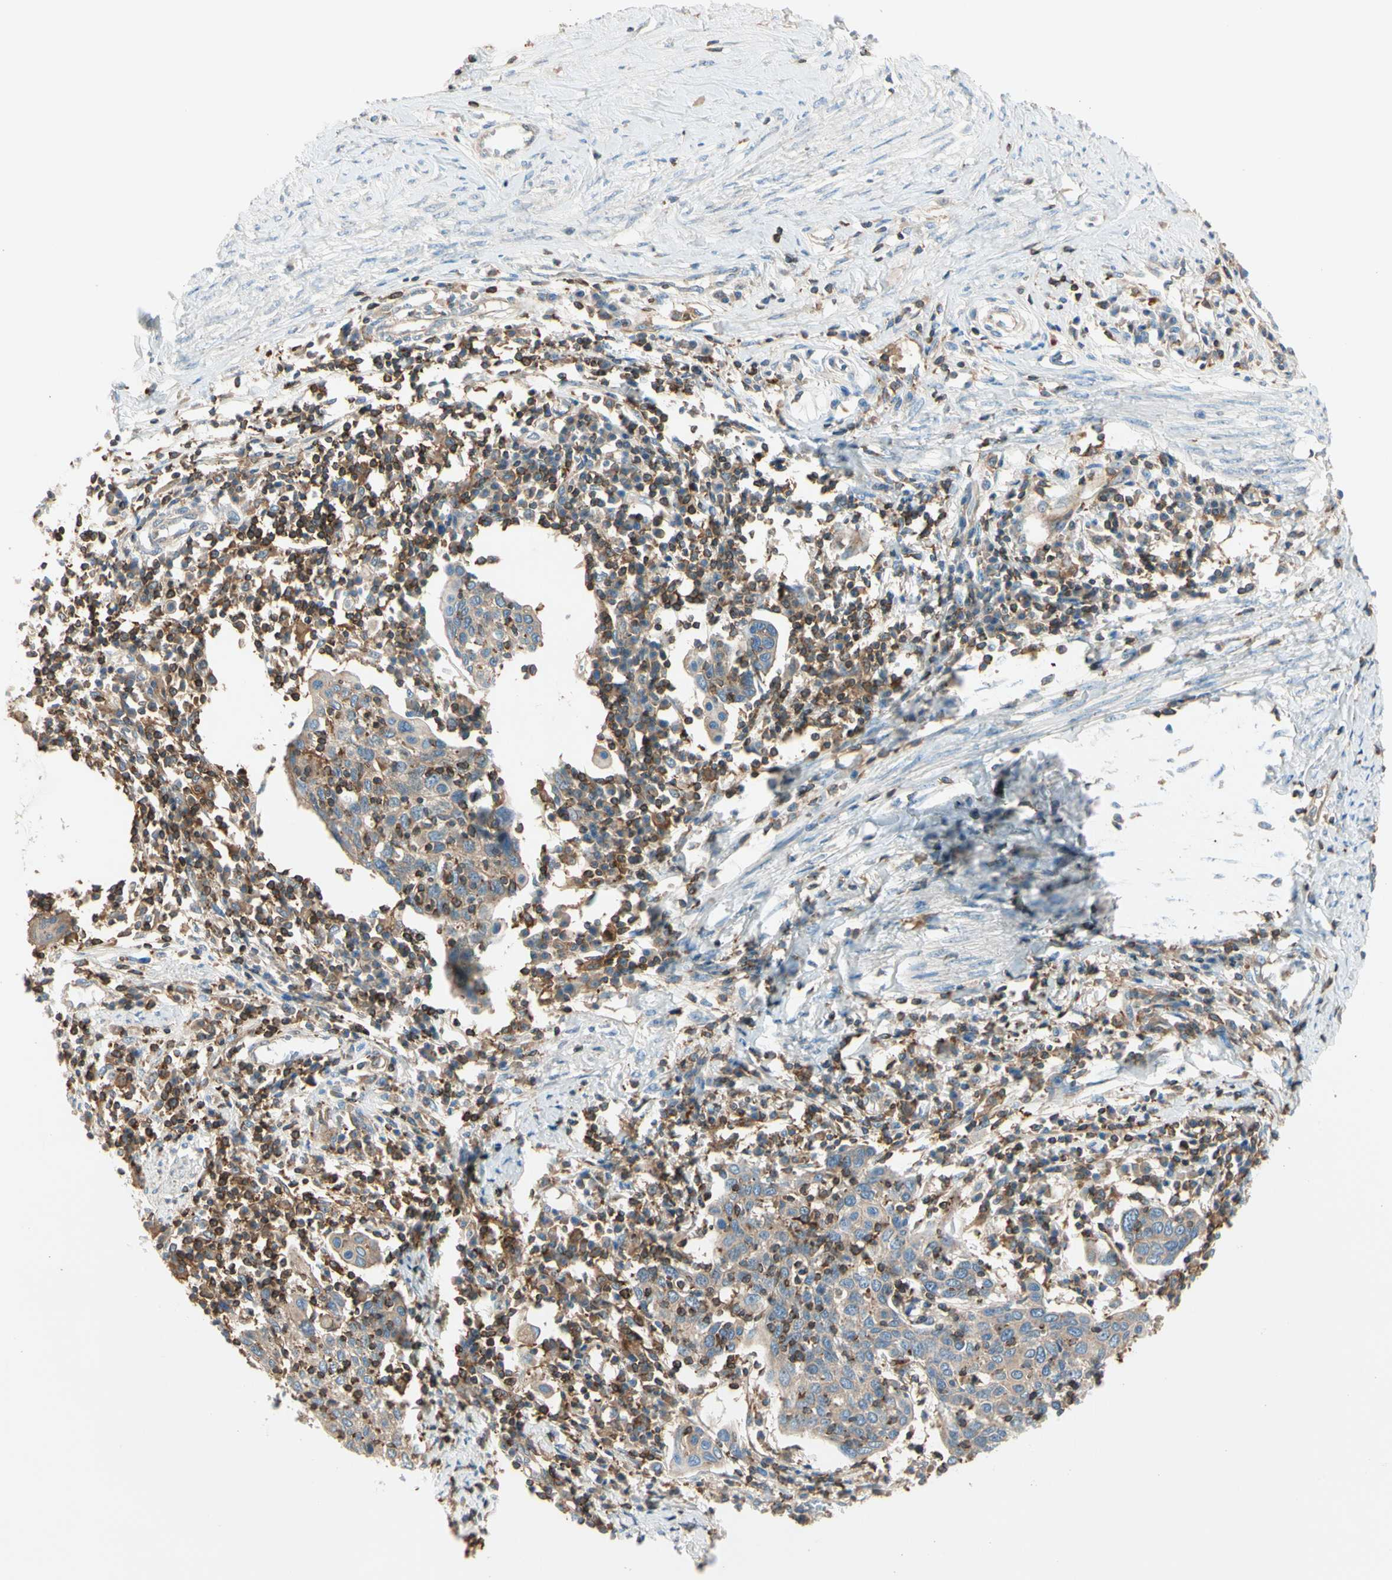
{"staining": {"intensity": "weak", "quantity": ">75%", "location": "cytoplasmic/membranous"}, "tissue": "cervical cancer", "cell_type": "Tumor cells", "image_type": "cancer", "snomed": [{"axis": "morphology", "description": "Squamous cell carcinoma, NOS"}, {"axis": "topography", "description": "Cervix"}], "caption": "A brown stain shows weak cytoplasmic/membranous staining of a protein in human cervical cancer tumor cells.", "gene": "CAPZA2", "patient": {"sex": "female", "age": 40}}